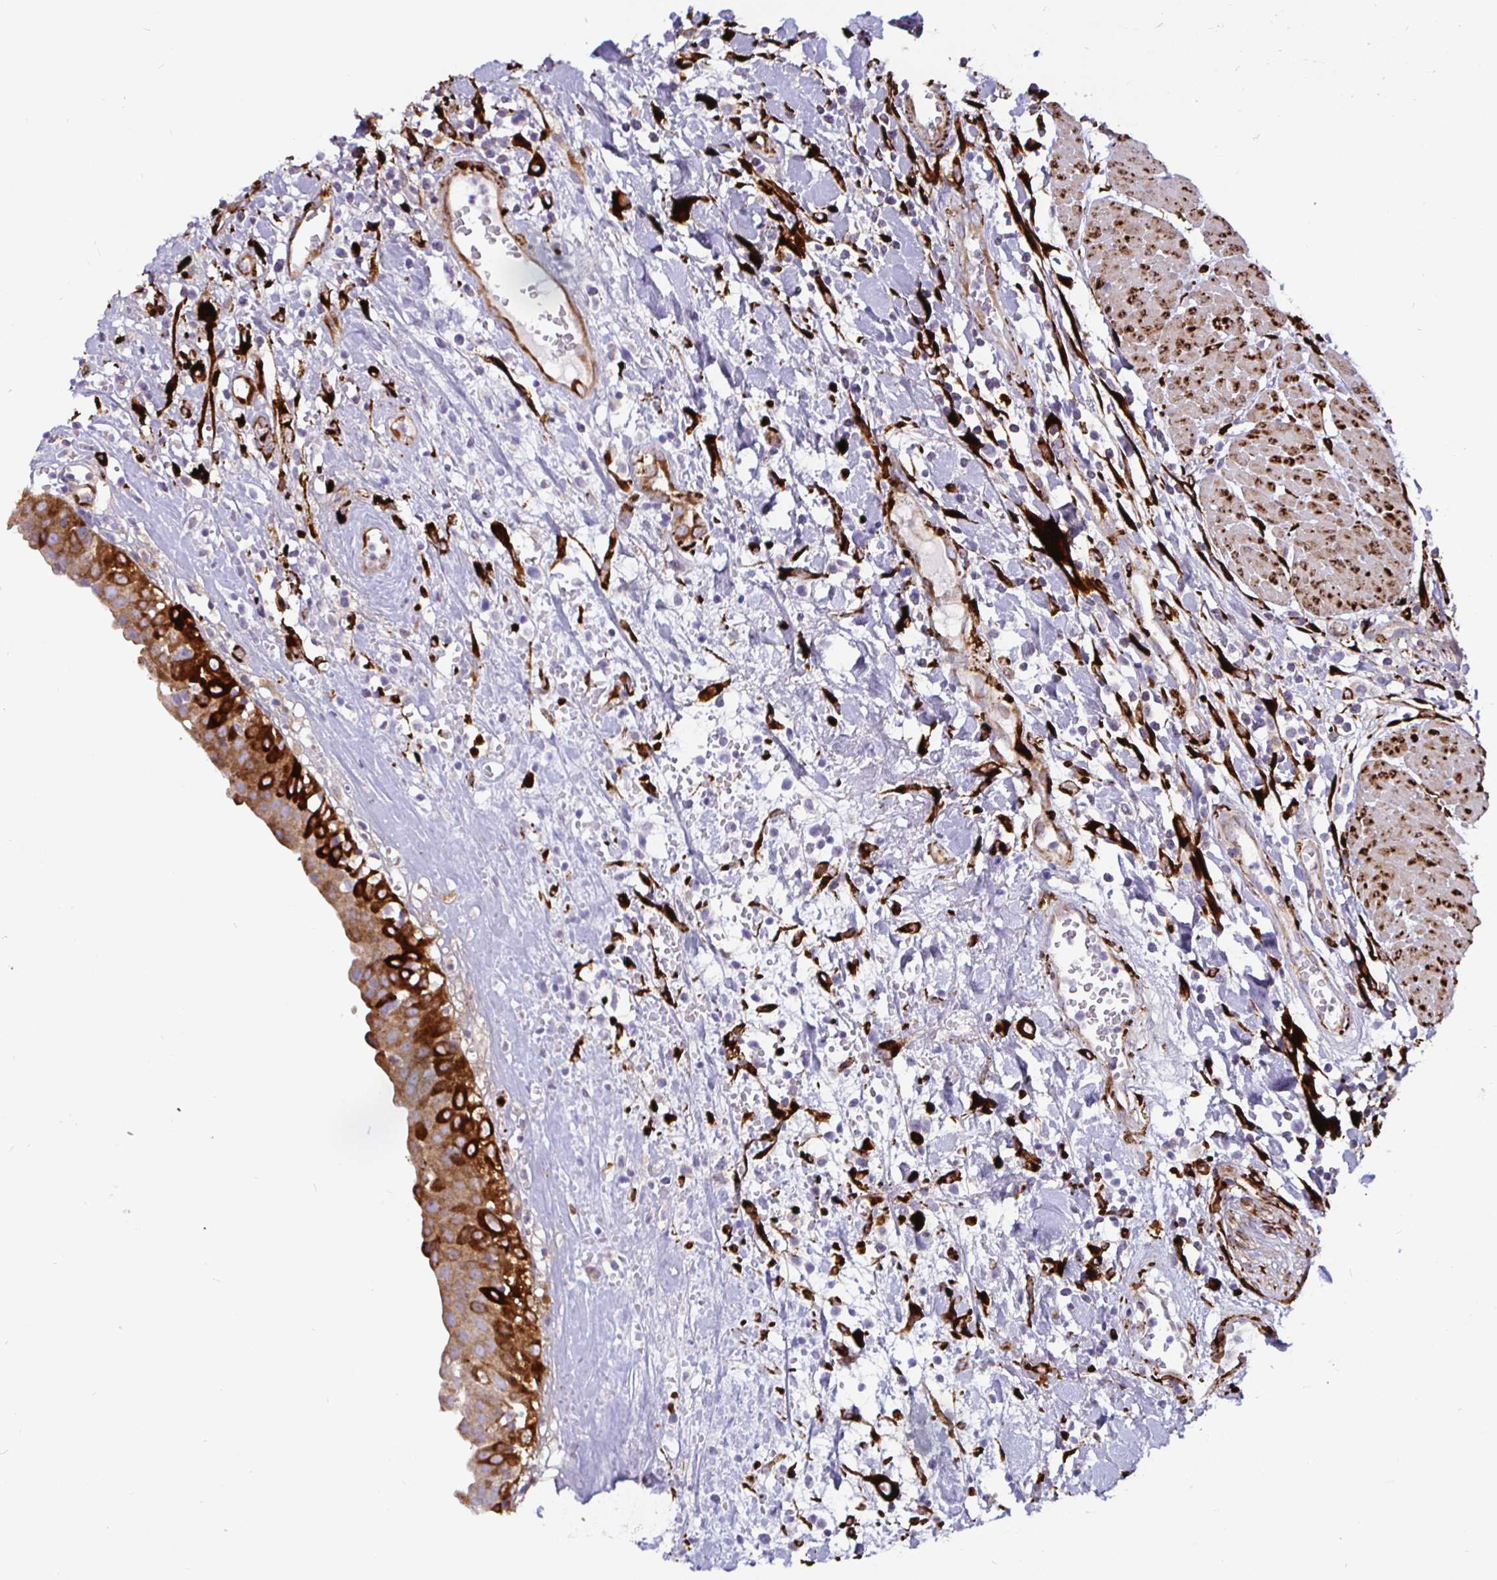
{"staining": {"intensity": "strong", "quantity": "25%-75%", "location": "cytoplasmic/membranous"}, "tissue": "urinary bladder", "cell_type": "Urothelial cells", "image_type": "normal", "snomed": [{"axis": "morphology", "description": "Normal tissue, NOS"}, {"axis": "topography", "description": "Urinary bladder"}], "caption": "Immunohistochemistry (DAB (3,3'-diaminobenzidine)) staining of normal urinary bladder reveals strong cytoplasmic/membranous protein staining in approximately 25%-75% of urothelial cells.", "gene": "P4HA2", "patient": {"sex": "male", "age": 64}}